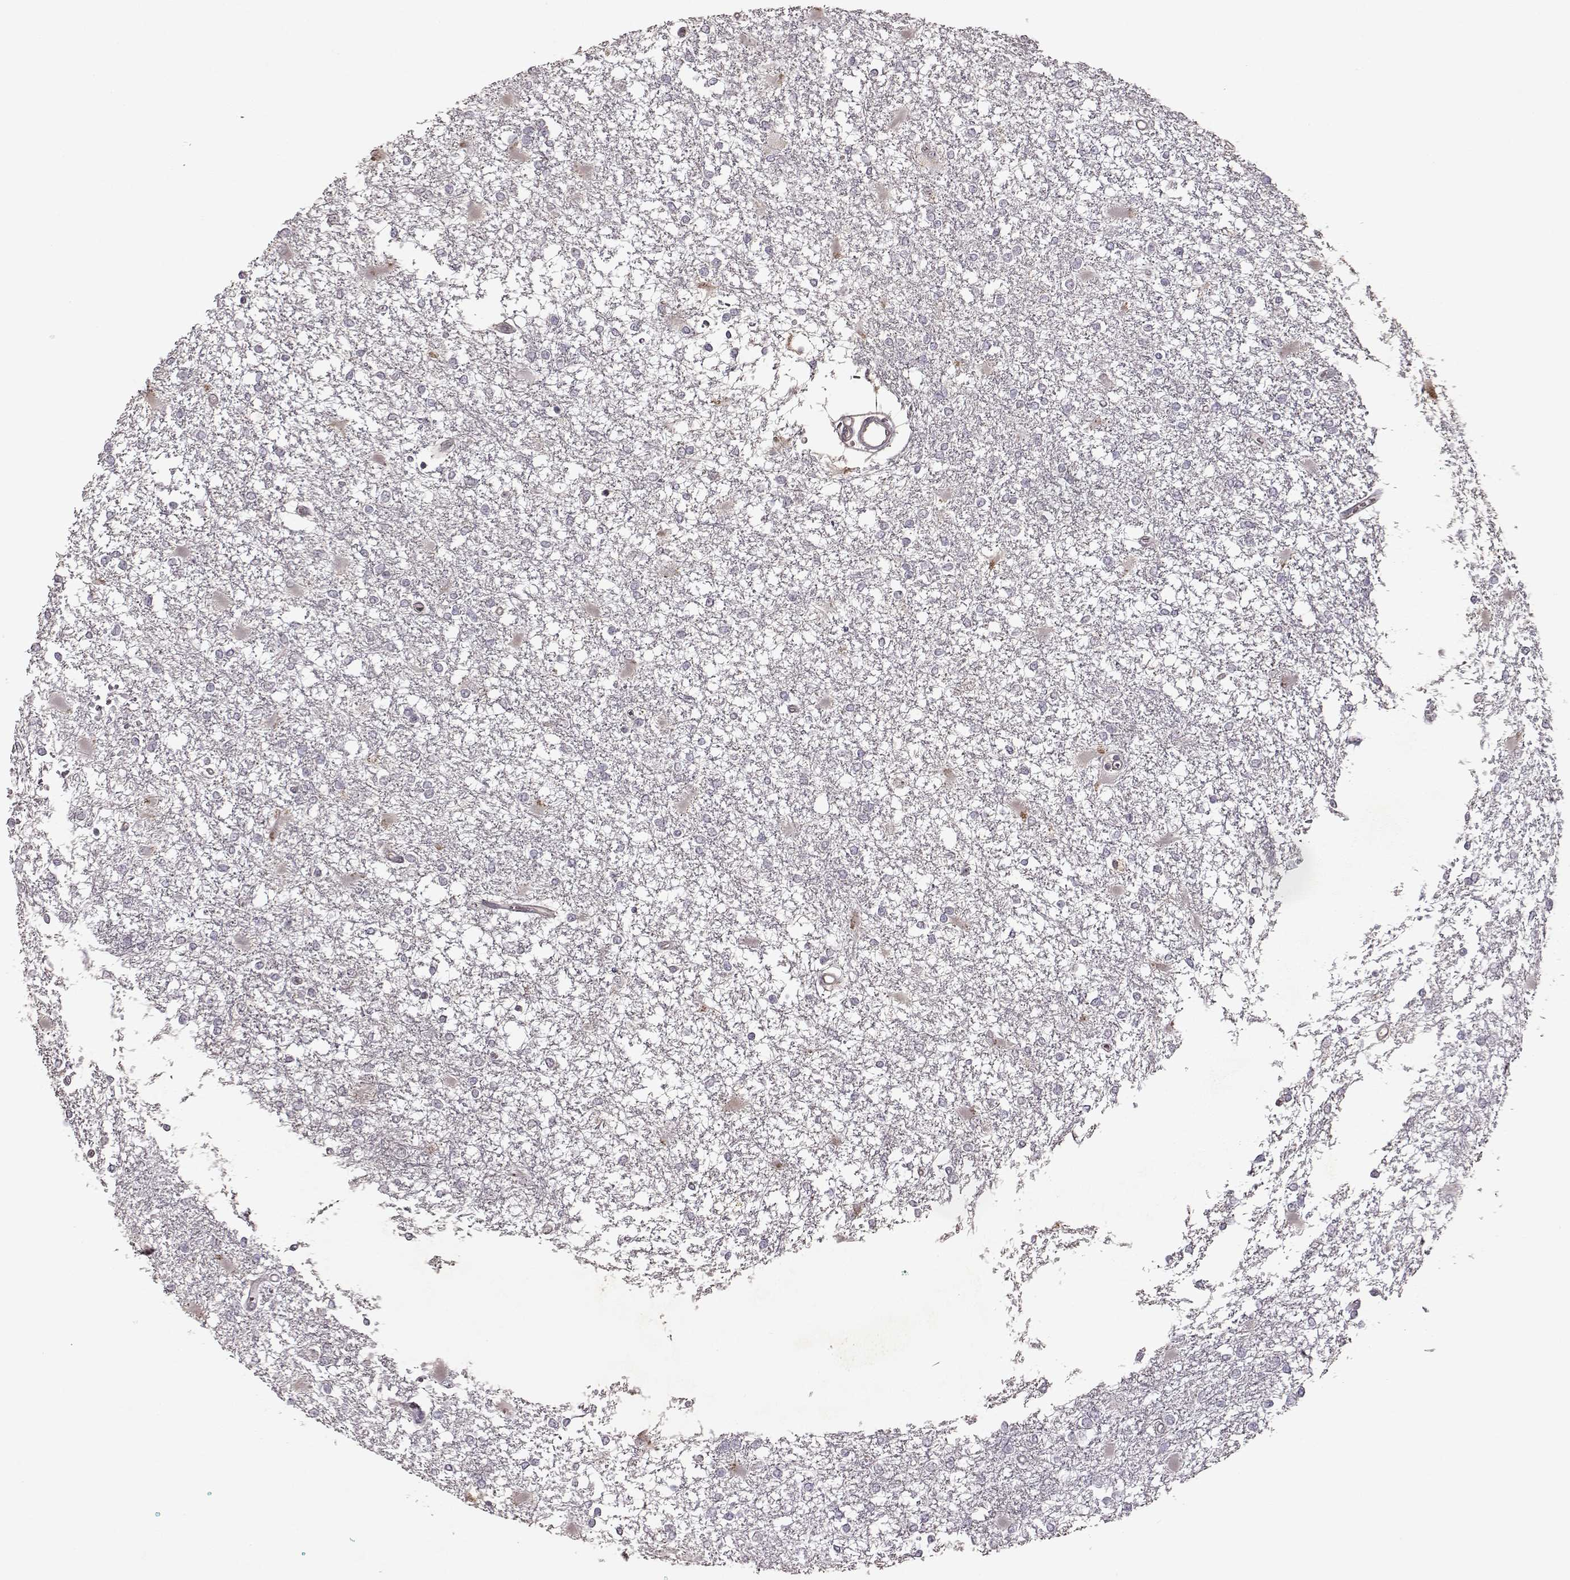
{"staining": {"intensity": "negative", "quantity": "none", "location": "none"}, "tissue": "glioma", "cell_type": "Tumor cells", "image_type": "cancer", "snomed": [{"axis": "morphology", "description": "Glioma, malignant, High grade"}, {"axis": "topography", "description": "Cerebral cortex"}], "caption": "Immunohistochemistry (IHC) photomicrograph of neoplastic tissue: malignant high-grade glioma stained with DAB exhibits no significant protein staining in tumor cells.", "gene": "CRB1", "patient": {"sex": "male", "age": 79}}